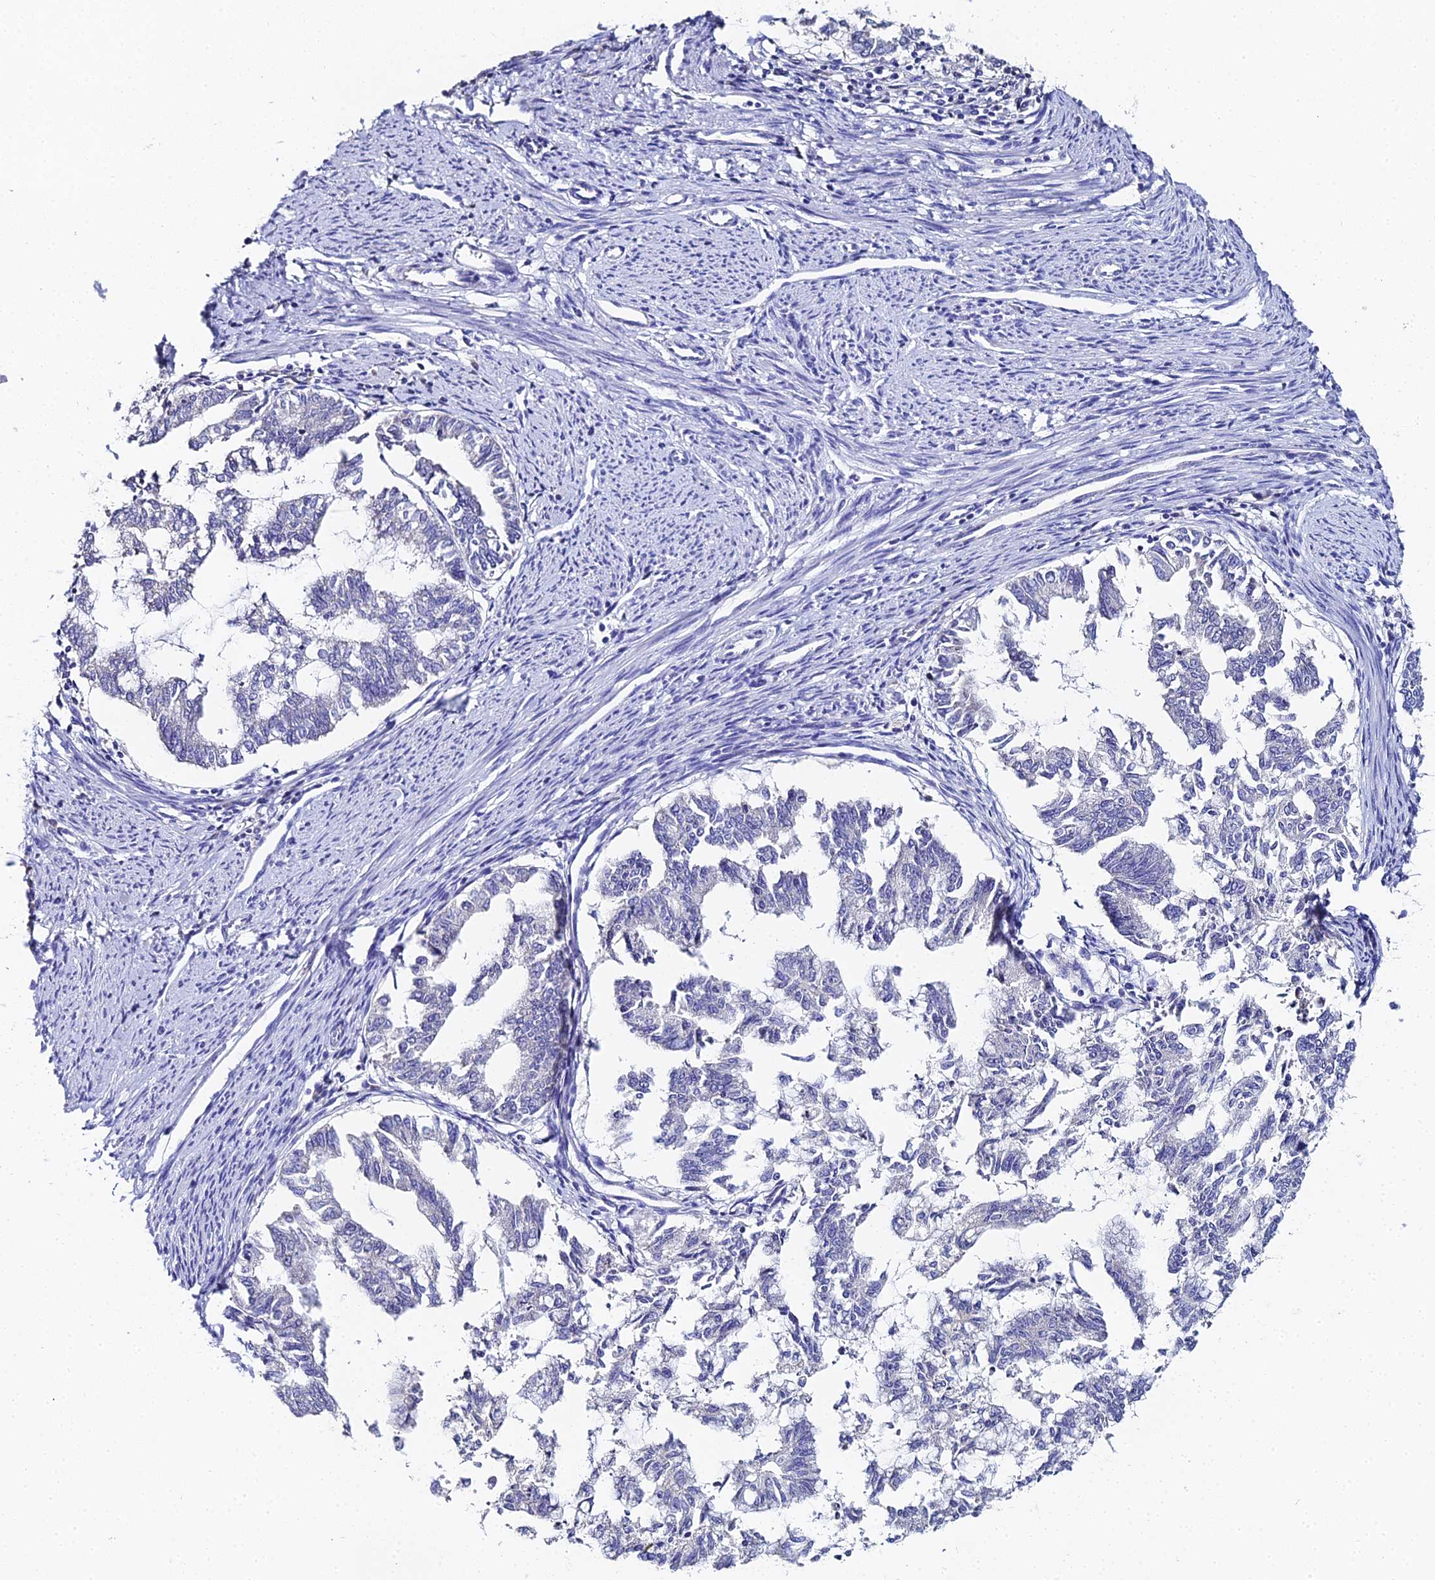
{"staining": {"intensity": "negative", "quantity": "none", "location": "none"}, "tissue": "endometrial cancer", "cell_type": "Tumor cells", "image_type": "cancer", "snomed": [{"axis": "morphology", "description": "Adenocarcinoma, NOS"}, {"axis": "topography", "description": "Endometrium"}], "caption": "IHC of human adenocarcinoma (endometrial) displays no positivity in tumor cells.", "gene": "OCM", "patient": {"sex": "female", "age": 79}}